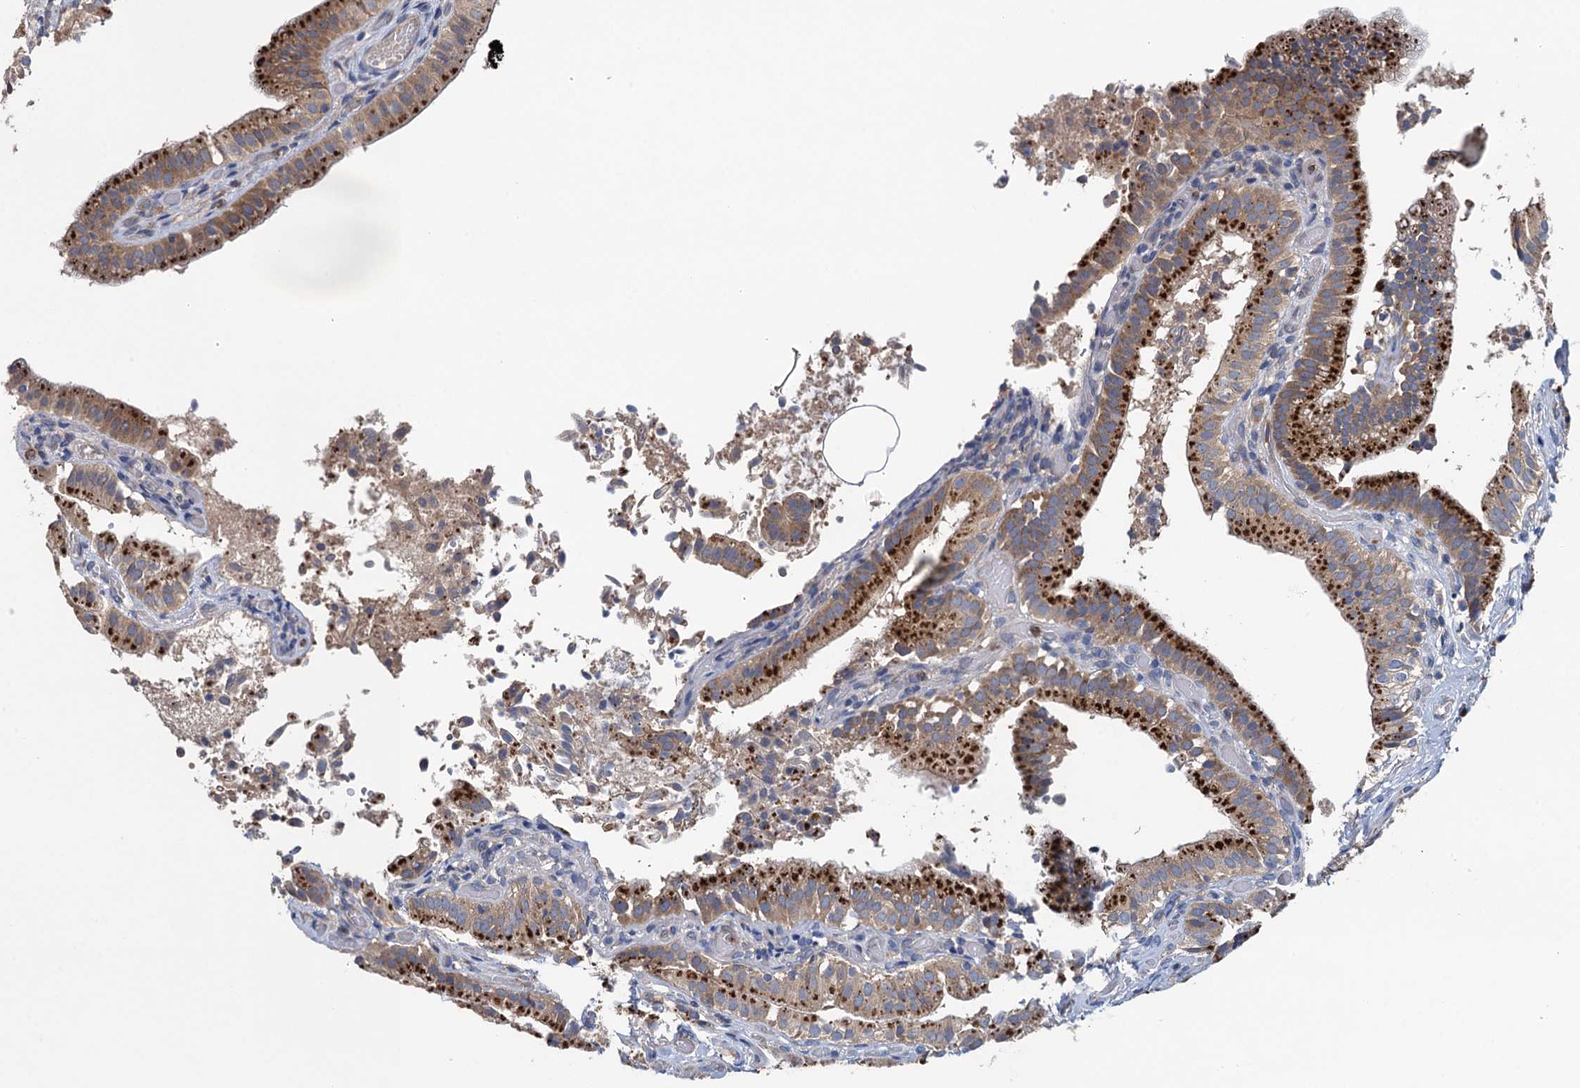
{"staining": {"intensity": "strong", "quantity": ">75%", "location": "cytoplasmic/membranous"}, "tissue": "gallbladder", "cell_type": "Glandular cells", "image_type": "normal", "snomed": [{"axis": "morphology", "description": "Normal tissue, NOS"}, {"axis": "topography", "description": "Gallbladder"}], "caption": "Protein expression analysis of normal human gallbladder reveals strong cytoplasmic/membranous expression in about >75% of glandular cells.", "gene": "ADCY9", "patient": {"sex": "female", "age": 47}}